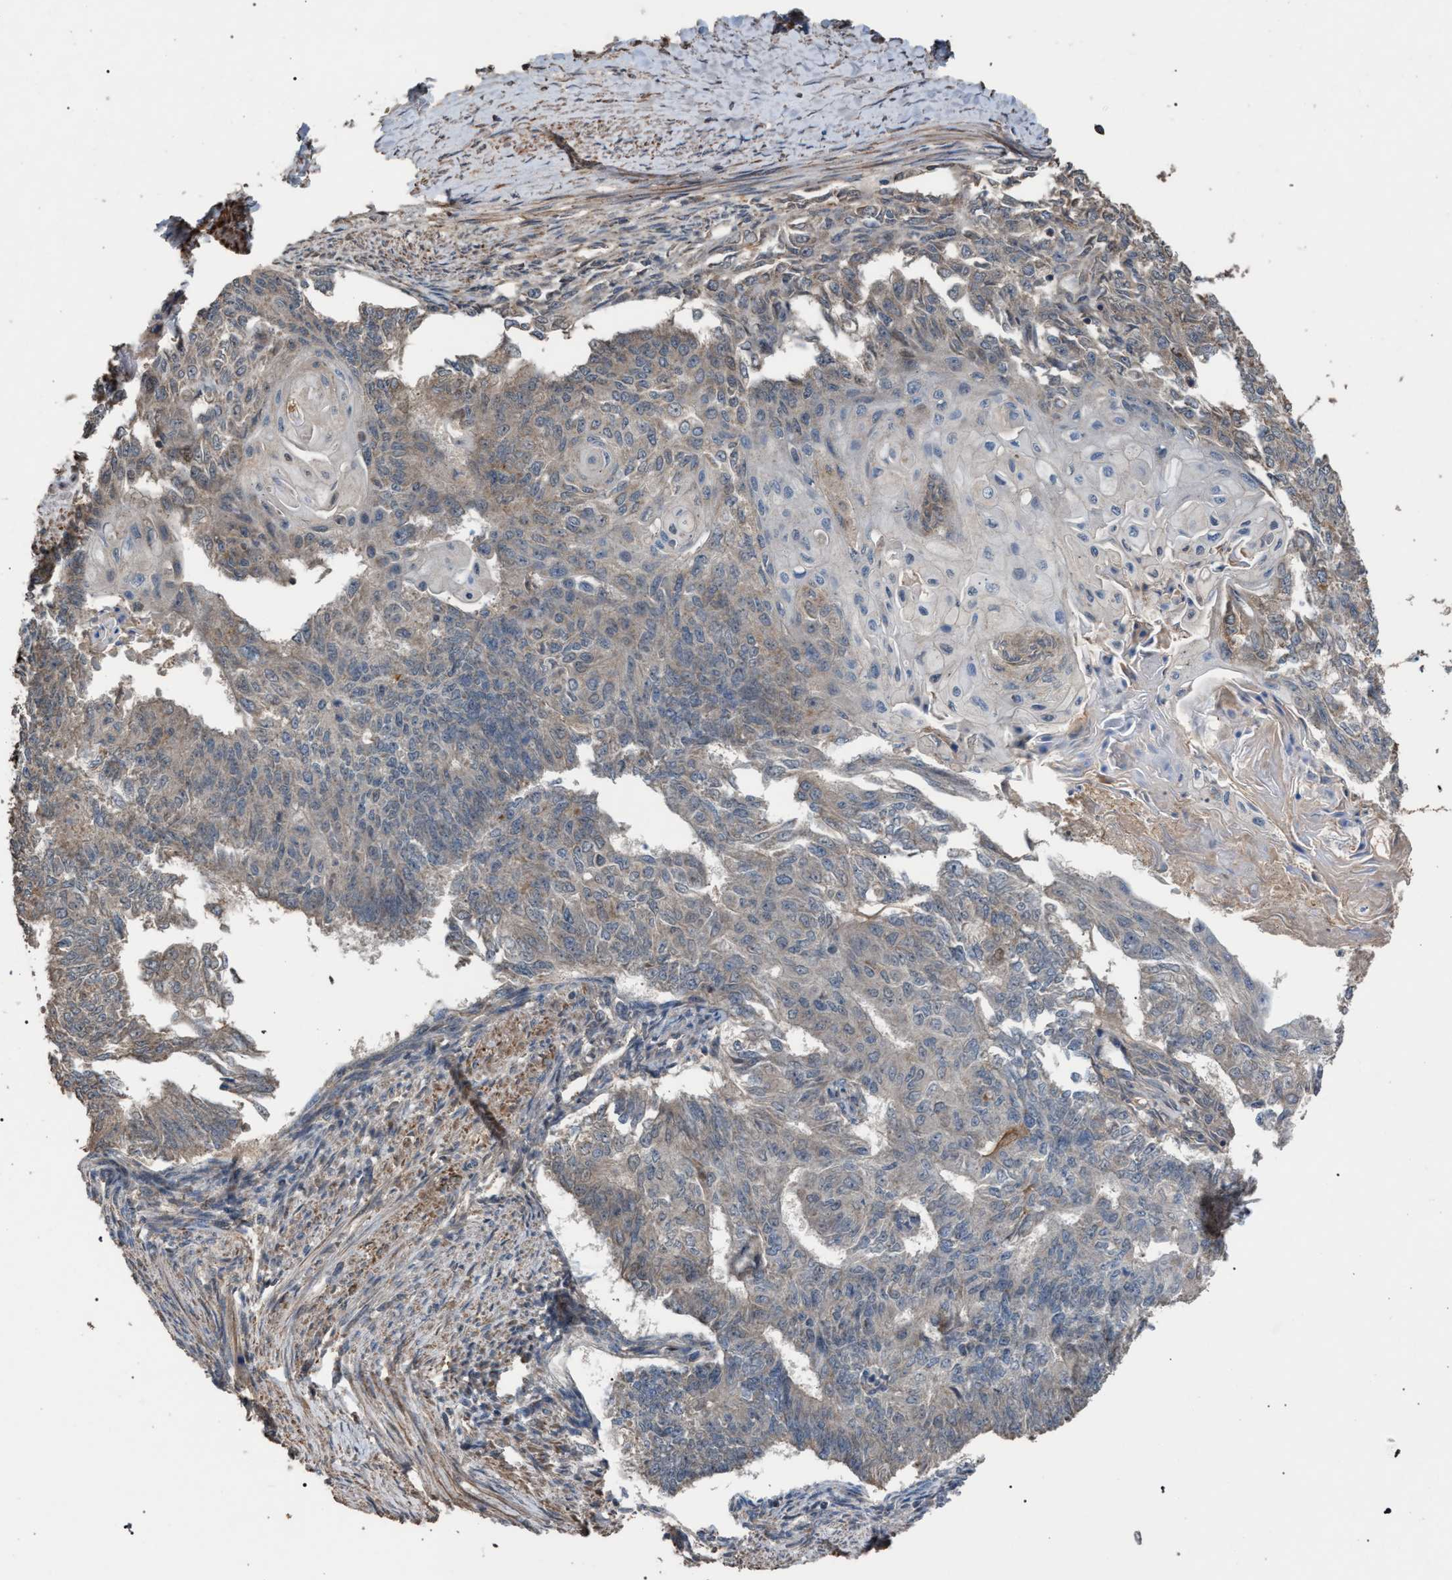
{"staining": {"intensity": "weak", "quantity": "25%-75%", "location": "cytoplasmic/membranous"}, "tissue": "endometrial cancer", "cell_type": "Tumor cells", "image_type": "cancer", "snomed": [{"axis": "morphology", "description": "Adenocarcinoma, NOS"}, {"axis": "topography", "description": "Endometrium"}], "caption": "Adenocarcinoma (endometrial) was stained to show a protein in brown. There is low levels of weak cytoplasmic/membranous positivity in about 25%-75% of tumor cells. The staining was performed using DAB (3,3'-diaminobenzidine), with brown indicating positive protein expression. Nuclei are stained blue with hematoxylin.", "gene": "NAA35", "patient": {"sex": "female", "age": 32}}